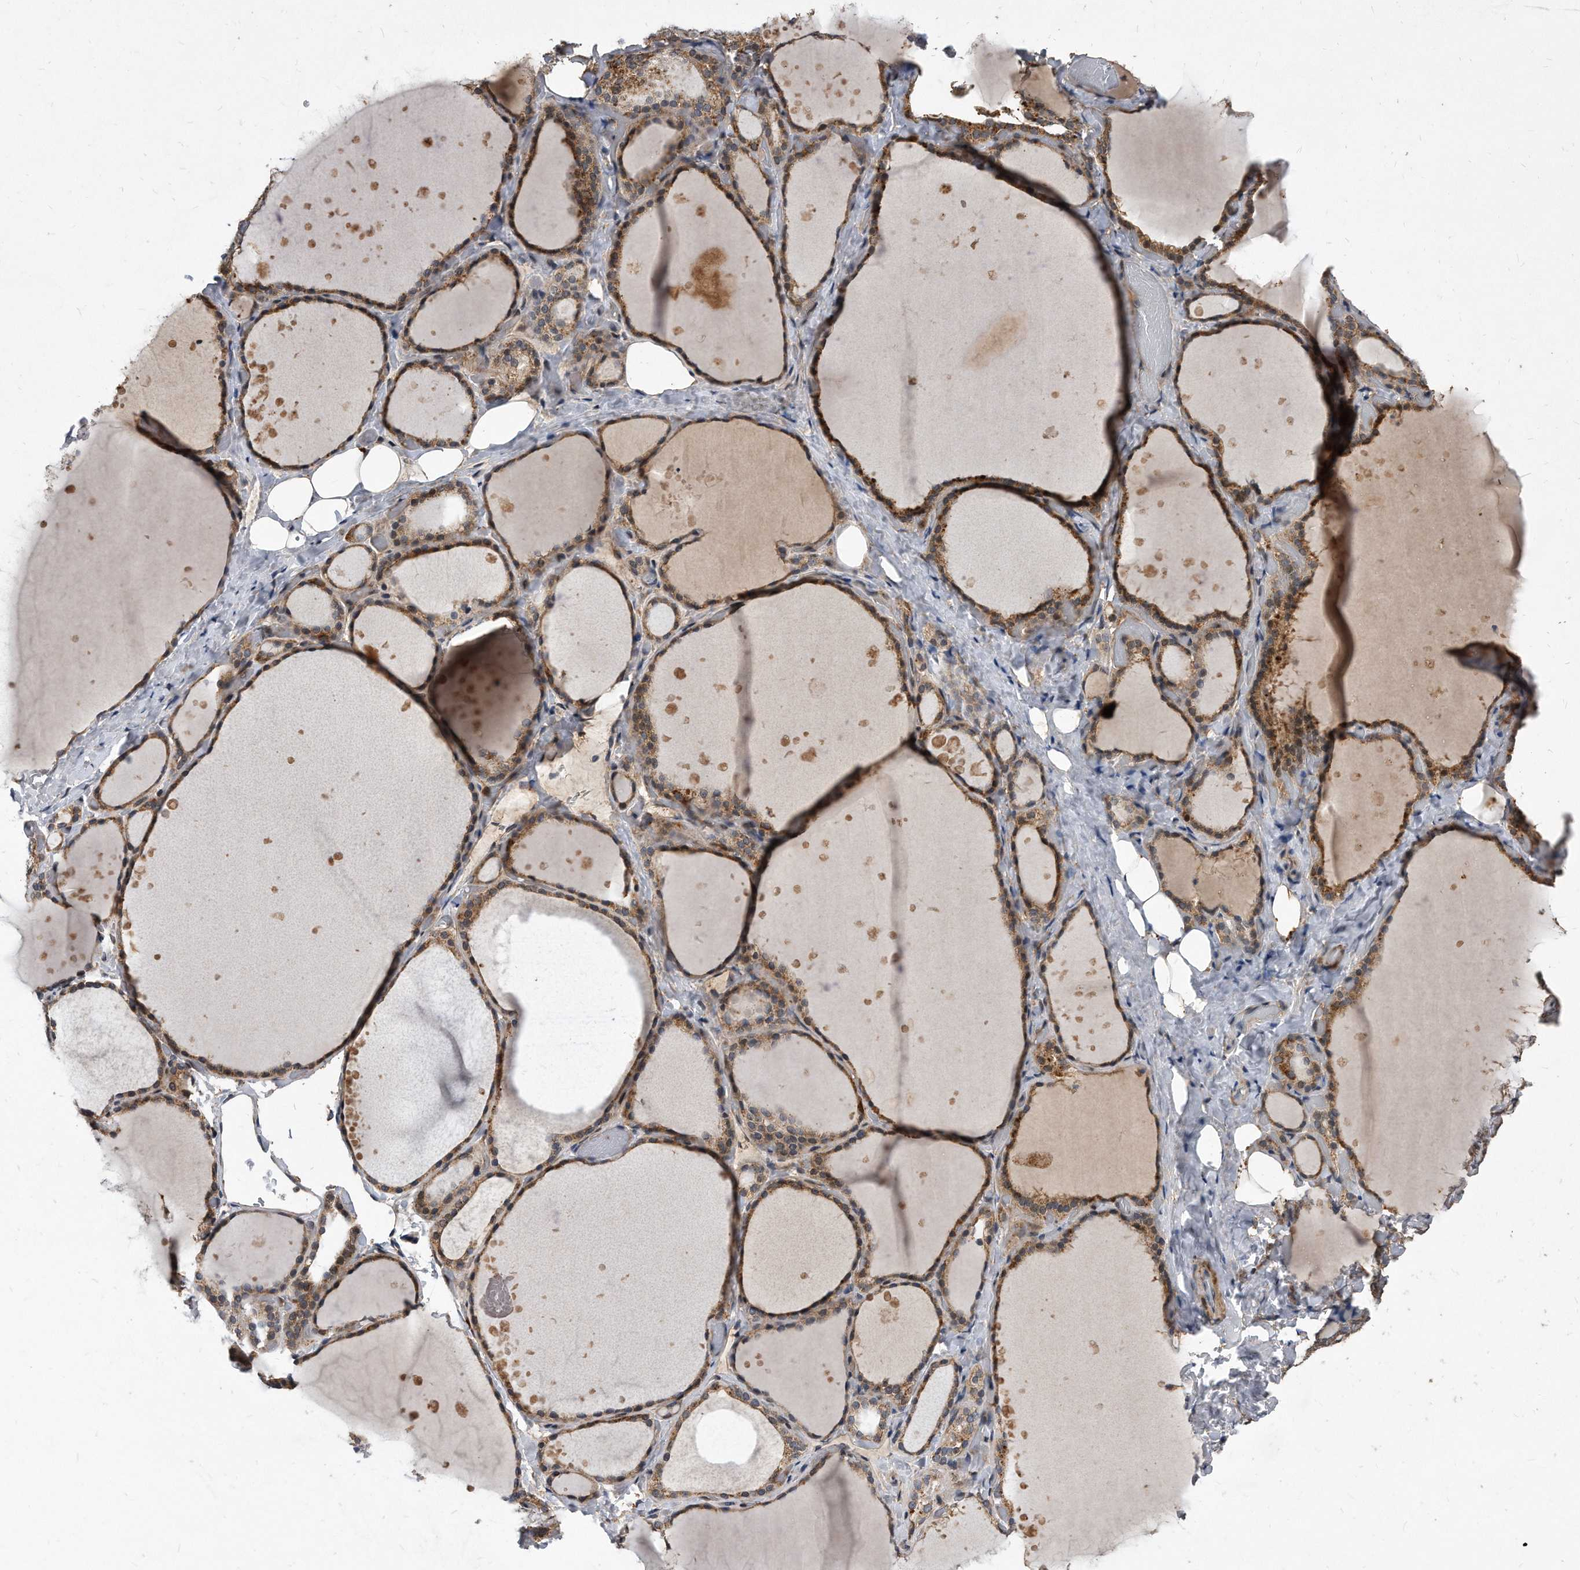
{"staining": {"intensity": "moderate", "quantity": ">75%", "location": "cytoplasmic/membranous"}, "tissue": "thyroid gland", "cell_type": "Glandular cells", "image_type": "normal", "snomed": [{"axis": "morphology", "description": "Normal tissue, NOS"}, {"axis": "topography", "description": "Thyroid gland"}], "caption": "Immunohistochemical staining of normal thyroid gland exhibits medium levels of moderate cytoplasmic/membranous positivity in approximately >75% of glandular cells. The protein of interest is shown in brown color, while the nuclei are stained blue.", "gene": "SOBP", "patient": {"sex": "female", "age": 44}}